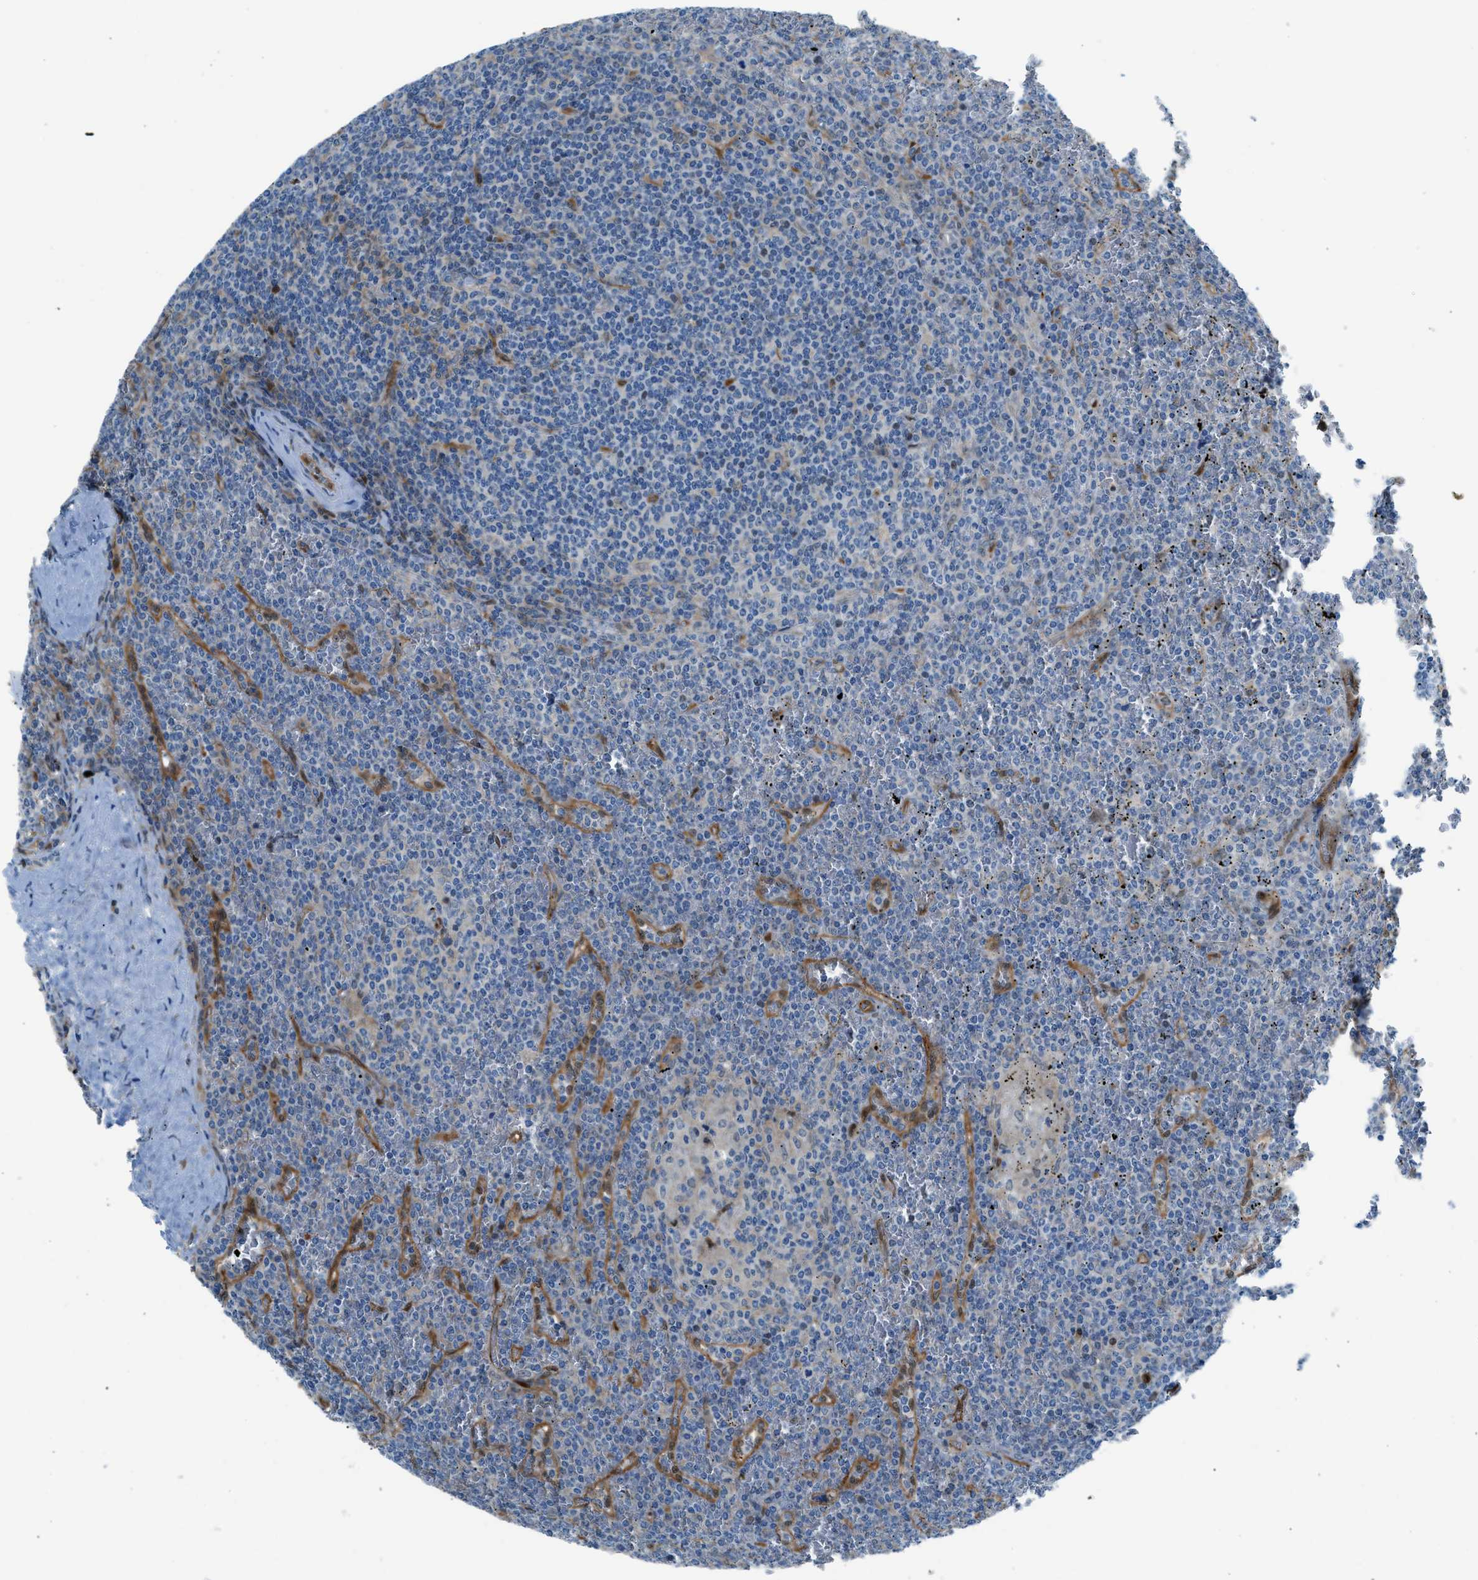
{"staining": {"intensity": "negative", "quantity": "none", "location": "none"}, "tissue": "lymphoma", "cell_type": "Tumor cells", "image_type": "cancer", "snomed": [{"axis": "morphology", "description": "Malignant lymphoma, non-Hodgkin's type, Low grade"}, {"axis": "topography", "description": "Spleen"}], "caption": "Immunohistochemistry (IHC) histopathology image of human low-grade malignant lymphoma, non-Hodgkin's type stained for a protein (brown), which displays no positivity in tumor cells. (DAB immunohistochemistry visualized using brightfield microscopy, high magnification).", "gene": "YWHAE", "patient": {"sex": "female", "age": 19}}